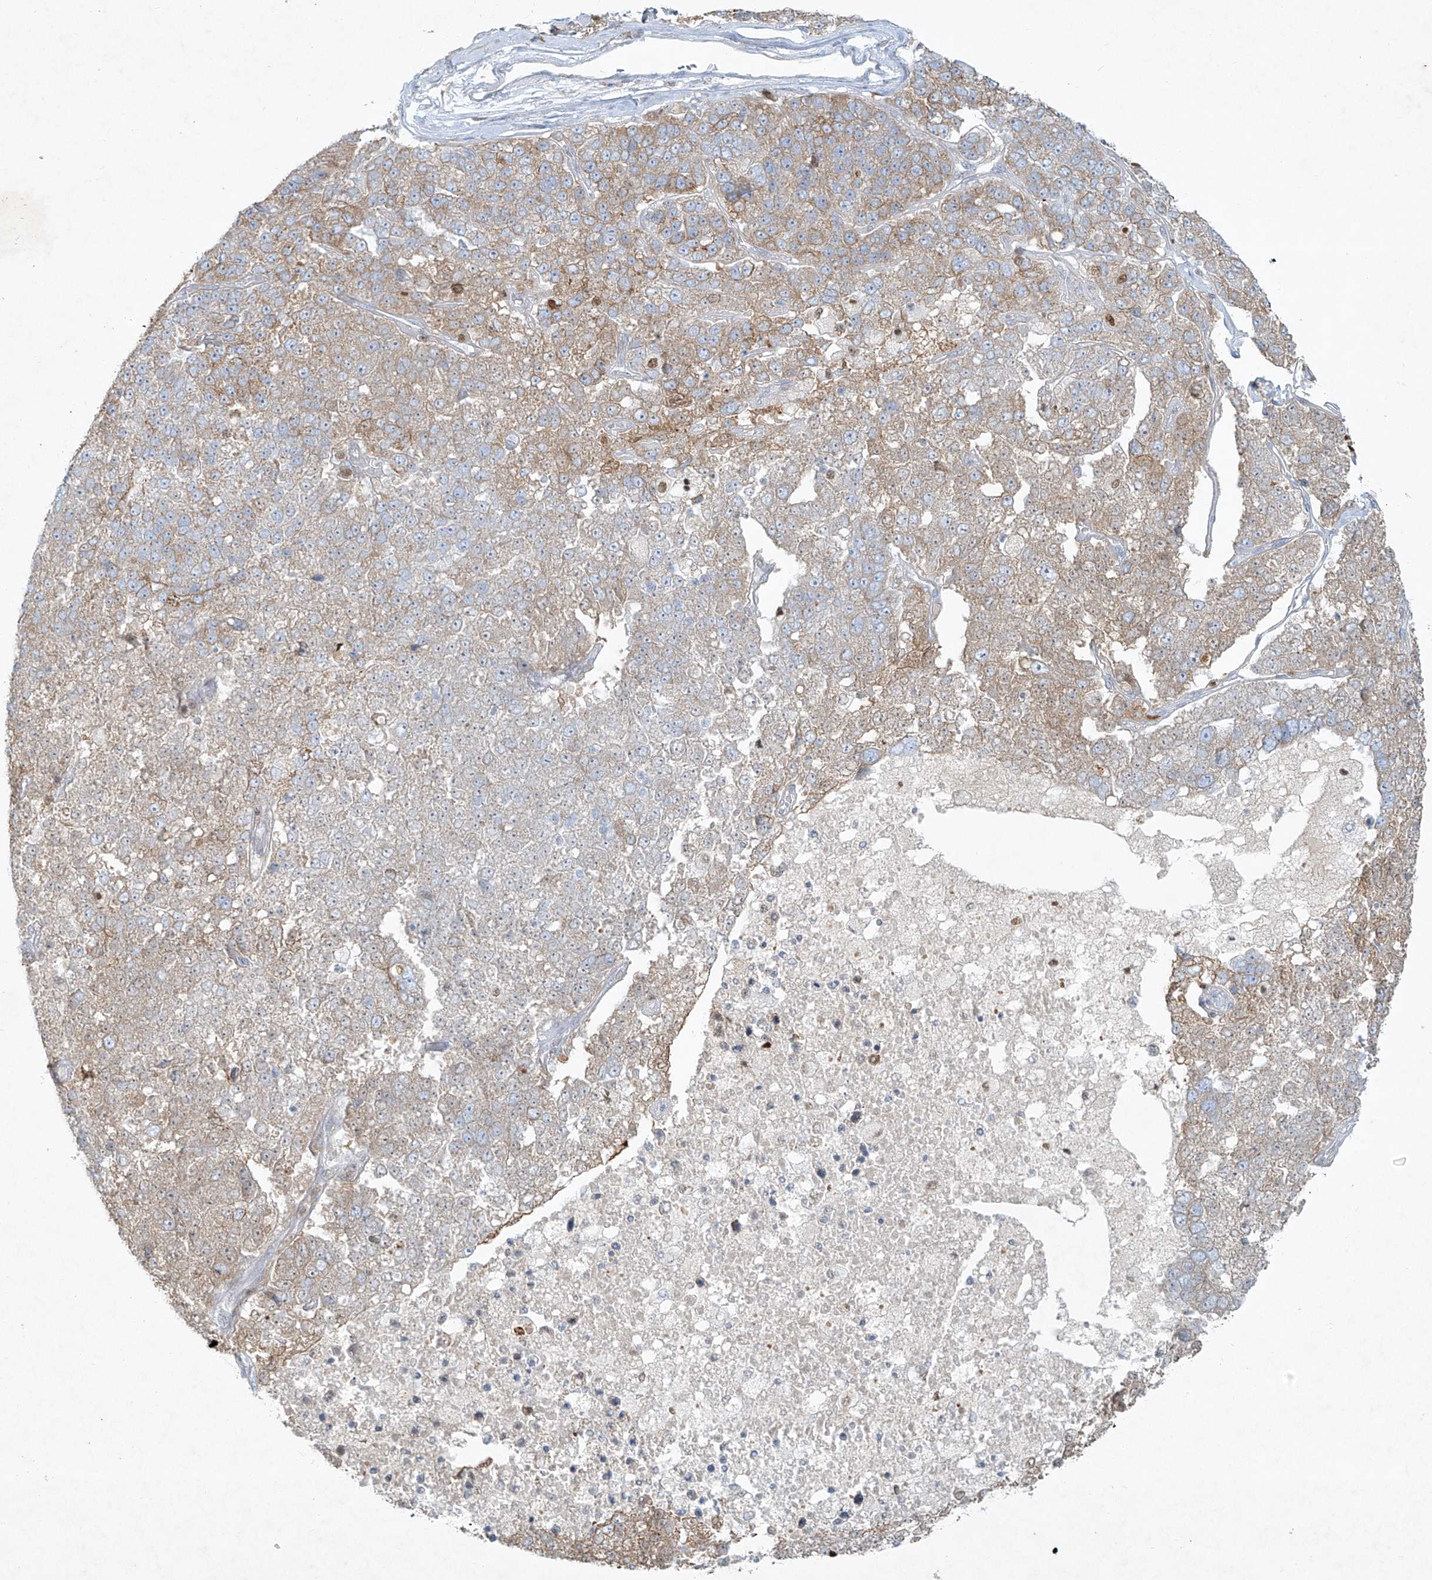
{"staining": {"intensity": "moderate", "quantity": "25%-75%", "location": "cytoplasmic/membranous"}, "tissue": "pancreatic cancer", "cell_type": "Tumor cells", "image_type": "cancer", "snomed": [{"axis": "morphology", "description": "Adenocarcinoma, NOS"}, {"axis": "topography", "description": "Pancreas"}], "caption": "Immunohistochemistry image of adenocarcinoma (pancreatic) stained for a protein (brown), which displays medium levels of moderate cytoplasmic/membranous positivity in approximately 25%-75% of tumor cells.", "gene": "TUBE1", "patient": {"sex": "female", "age": 61}}